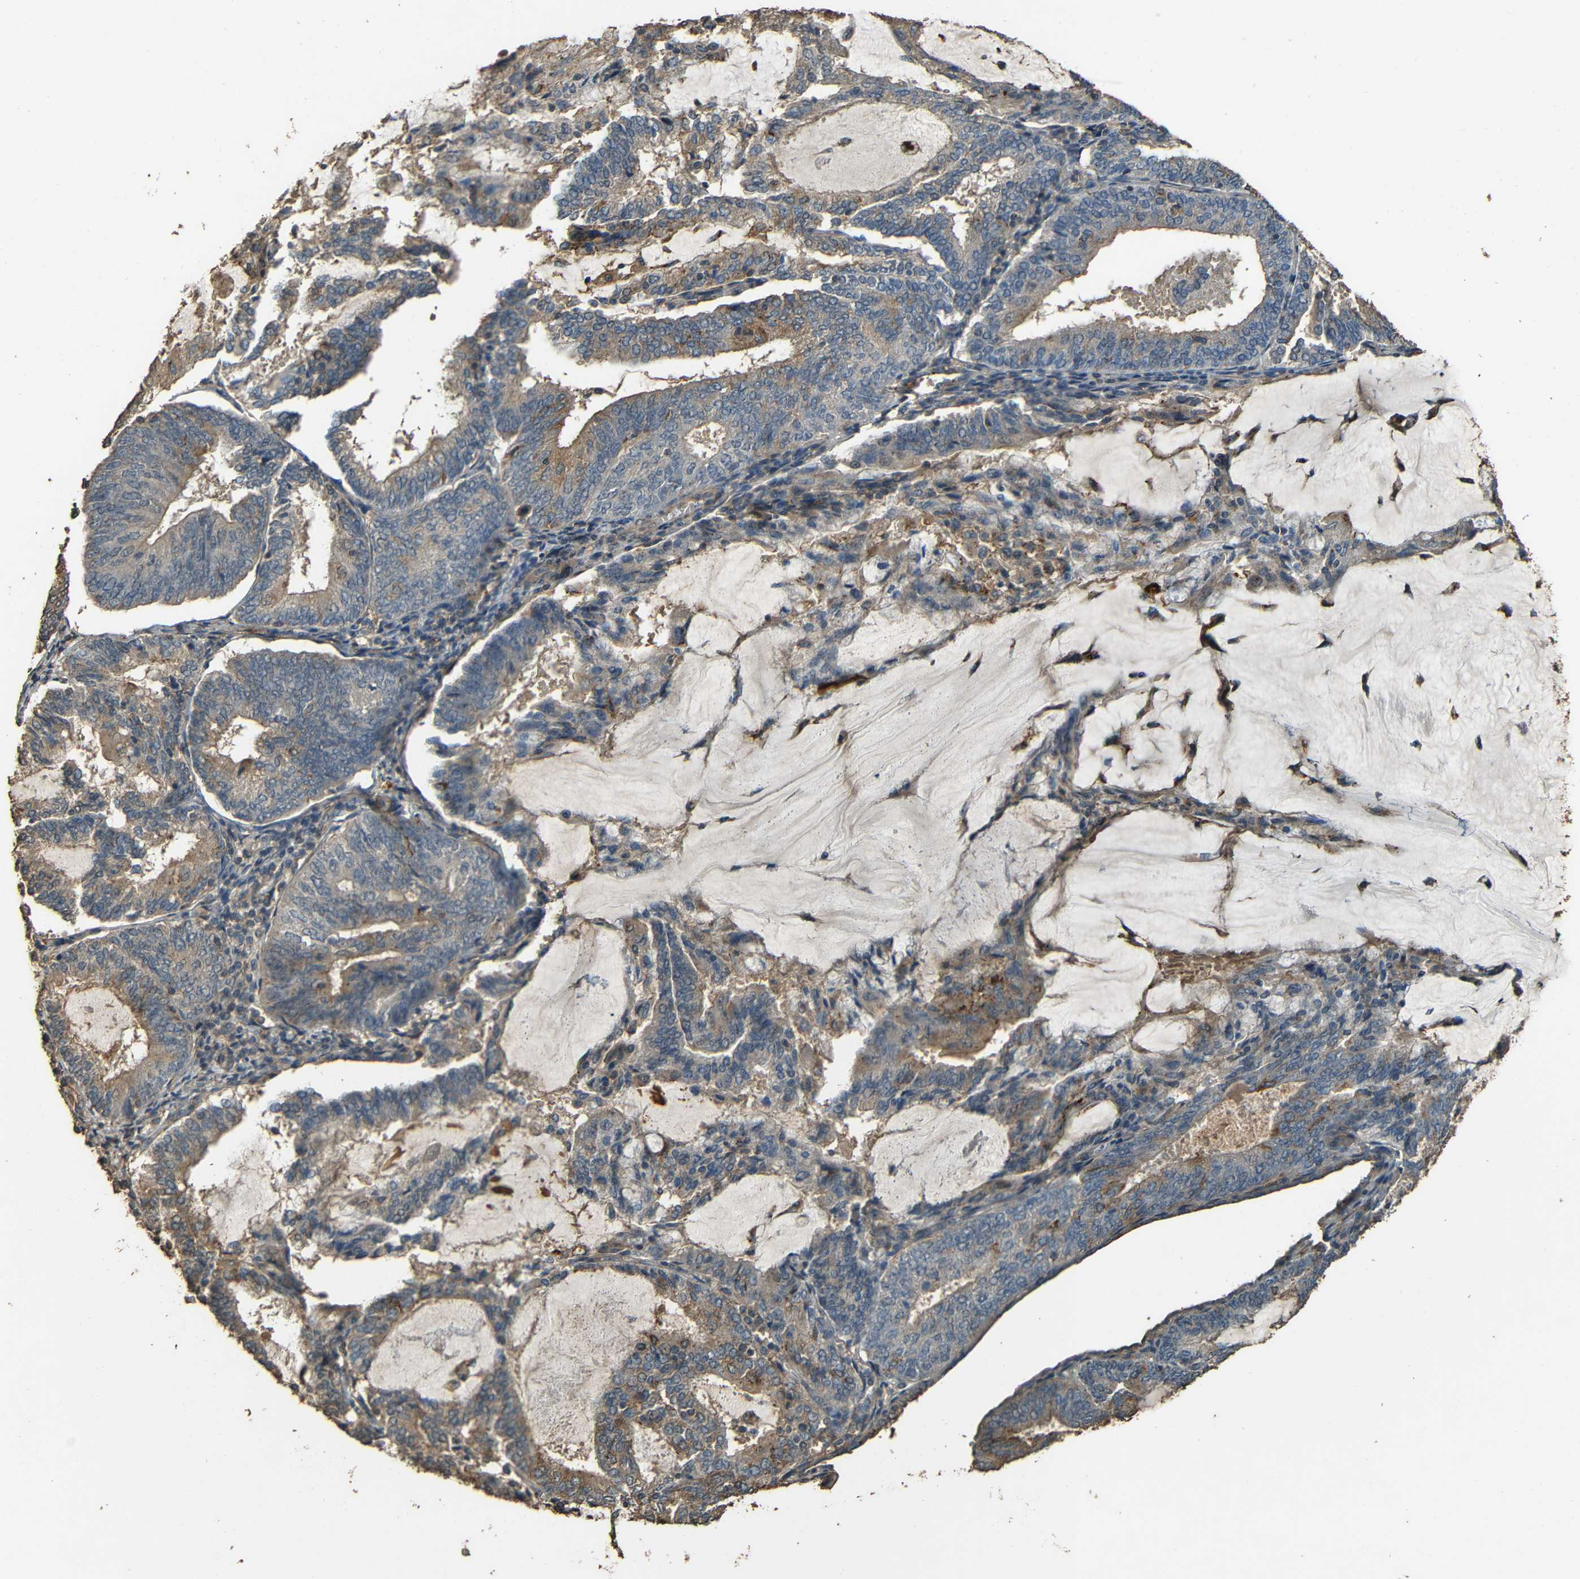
{"staining": {"intensity": "moderate", "quantity": ">75%", "location": "cytoplasmic/membranous"}, "tissue": "endometrial cancer", "cell_type": "Tumor cells", "image_type": "cancer", "snomed": [{"axis": "morphology", "description": "Adenocarcinoma, NOS"}, {"axis": "topography", "description": "Endometrium"}], "caption": "Immunohistochemistry of endometrial adenocarcinoma exhibits medium levels of moderate cytoplasmic/membranous expression in about >75% of tumor cells.", "gene": "PDE5A", "patient": {"sex": "female", "age": 81}}